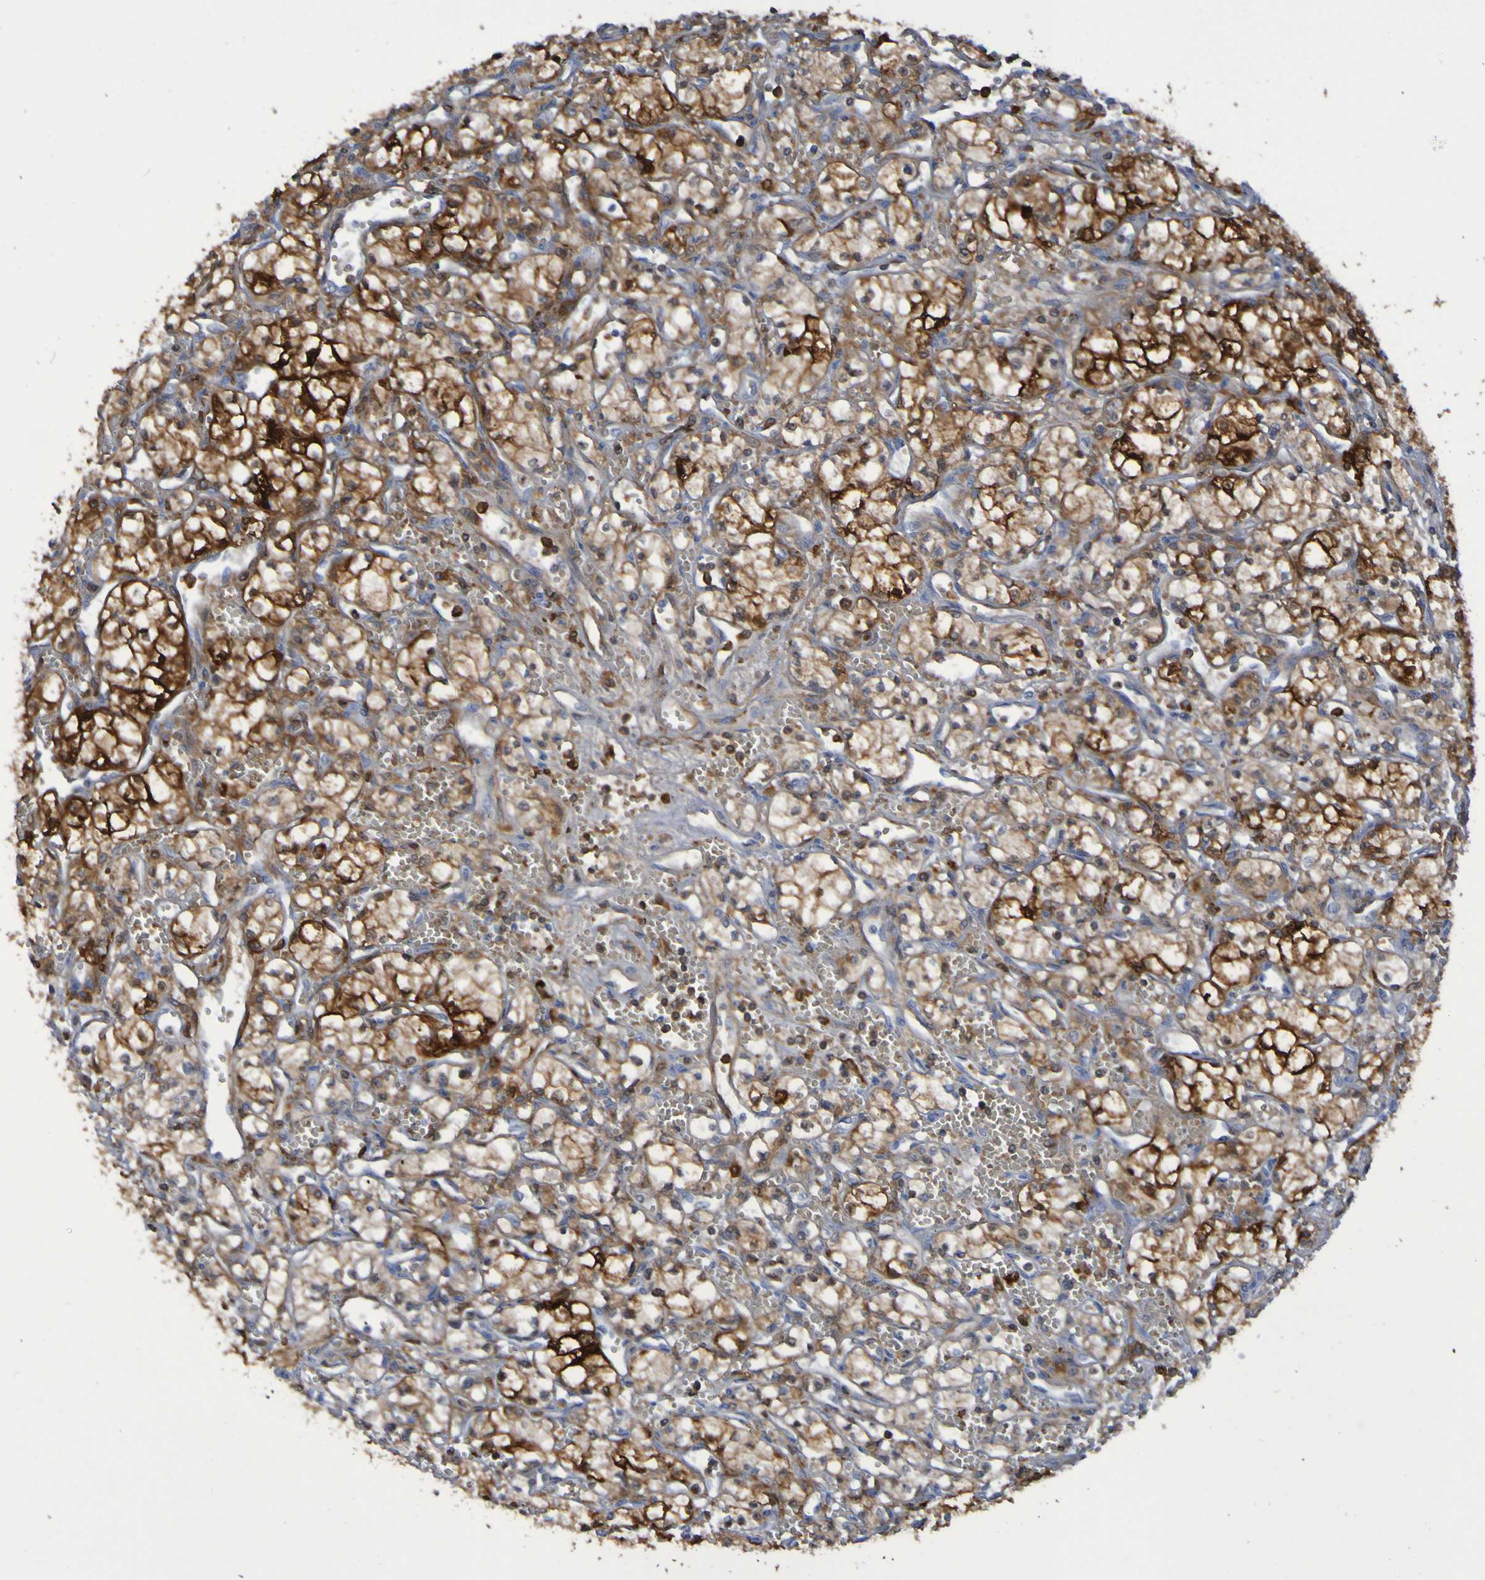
{"staining": {"intensity": "moderate", "quantity": ">75%", "location": "cytoplasmic/membranous"}, "tissue": "renal cancer", "cell_type": "Tumor cells", "image_type": "cancer", "snomed": [{"axis": "morphology", "description": "Normal tissue, NOS"}, {"axis": "morphology", "description": "Adenocarcinoma, NOS"}, {"axis": "topography", "description": "Kidney"}], "caption": "A photomicrograph showing moderate cytoplasmic/membranous positivity in about >75% of tumor cells in renal cancer (adenocarcinoma), as visualized by brown immunohistochemical staining.", "gene": "MPPE1", "patient": {"sex": "male", "age": 59}}